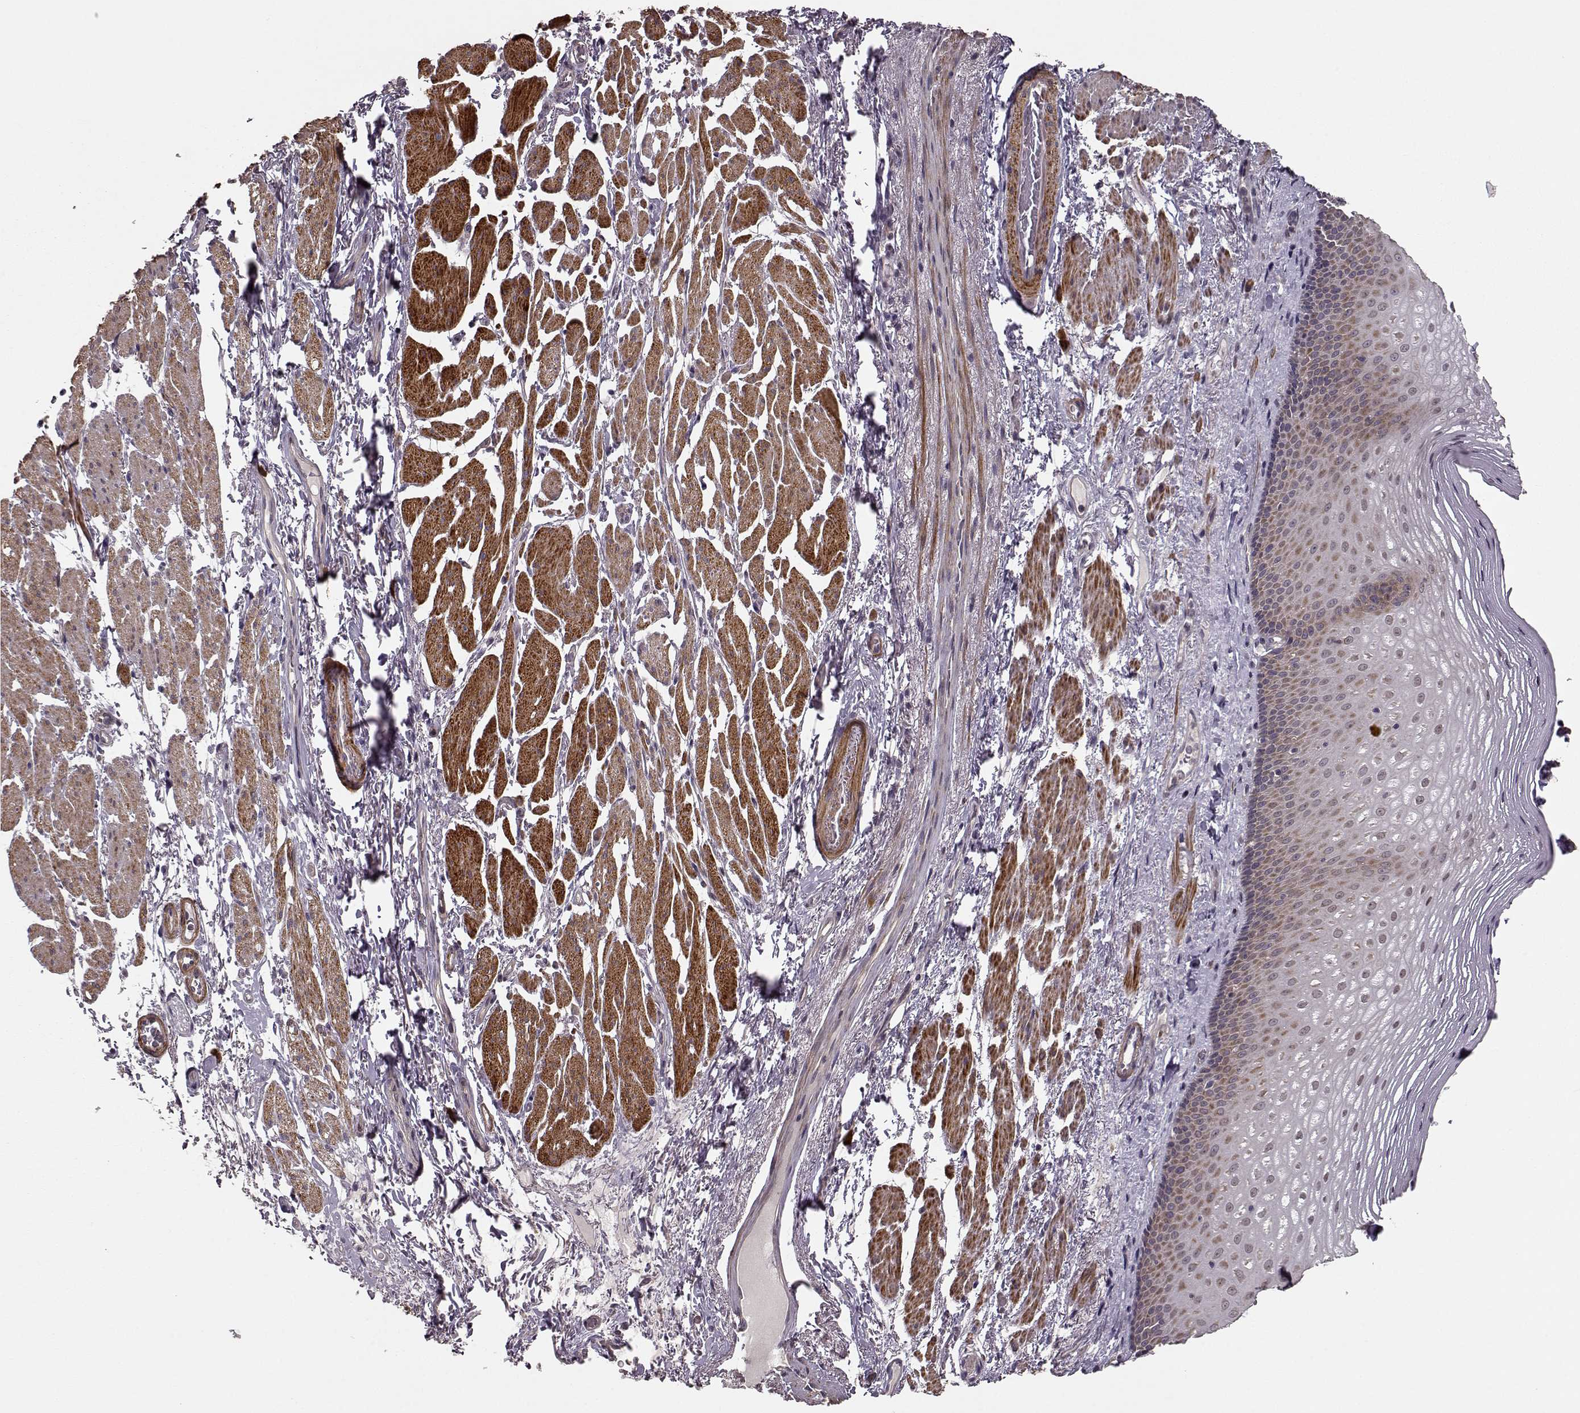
{"staining": {"intensity": "moderate", "quantity": "25%-75%", "location": "cytoplasmic/membranous,nuclear"}, "tissue": "esophagus", "cell_type": "Squamous epithelial cells", "image_type": "normal", "snomed": [{"axis": "morphology", "description": "Normal tissue, NOS"}, {"axis": "topography", "description": "Esophagus"}], "caption": "Unremarkable esophagus demonstrates moderate cytoplasmic/membranous,nuclear staining in about 25%-75% of squamous epithelial cells.", "gene": "SLAIN2", "patient": {"sex": "male", "age": 76}}